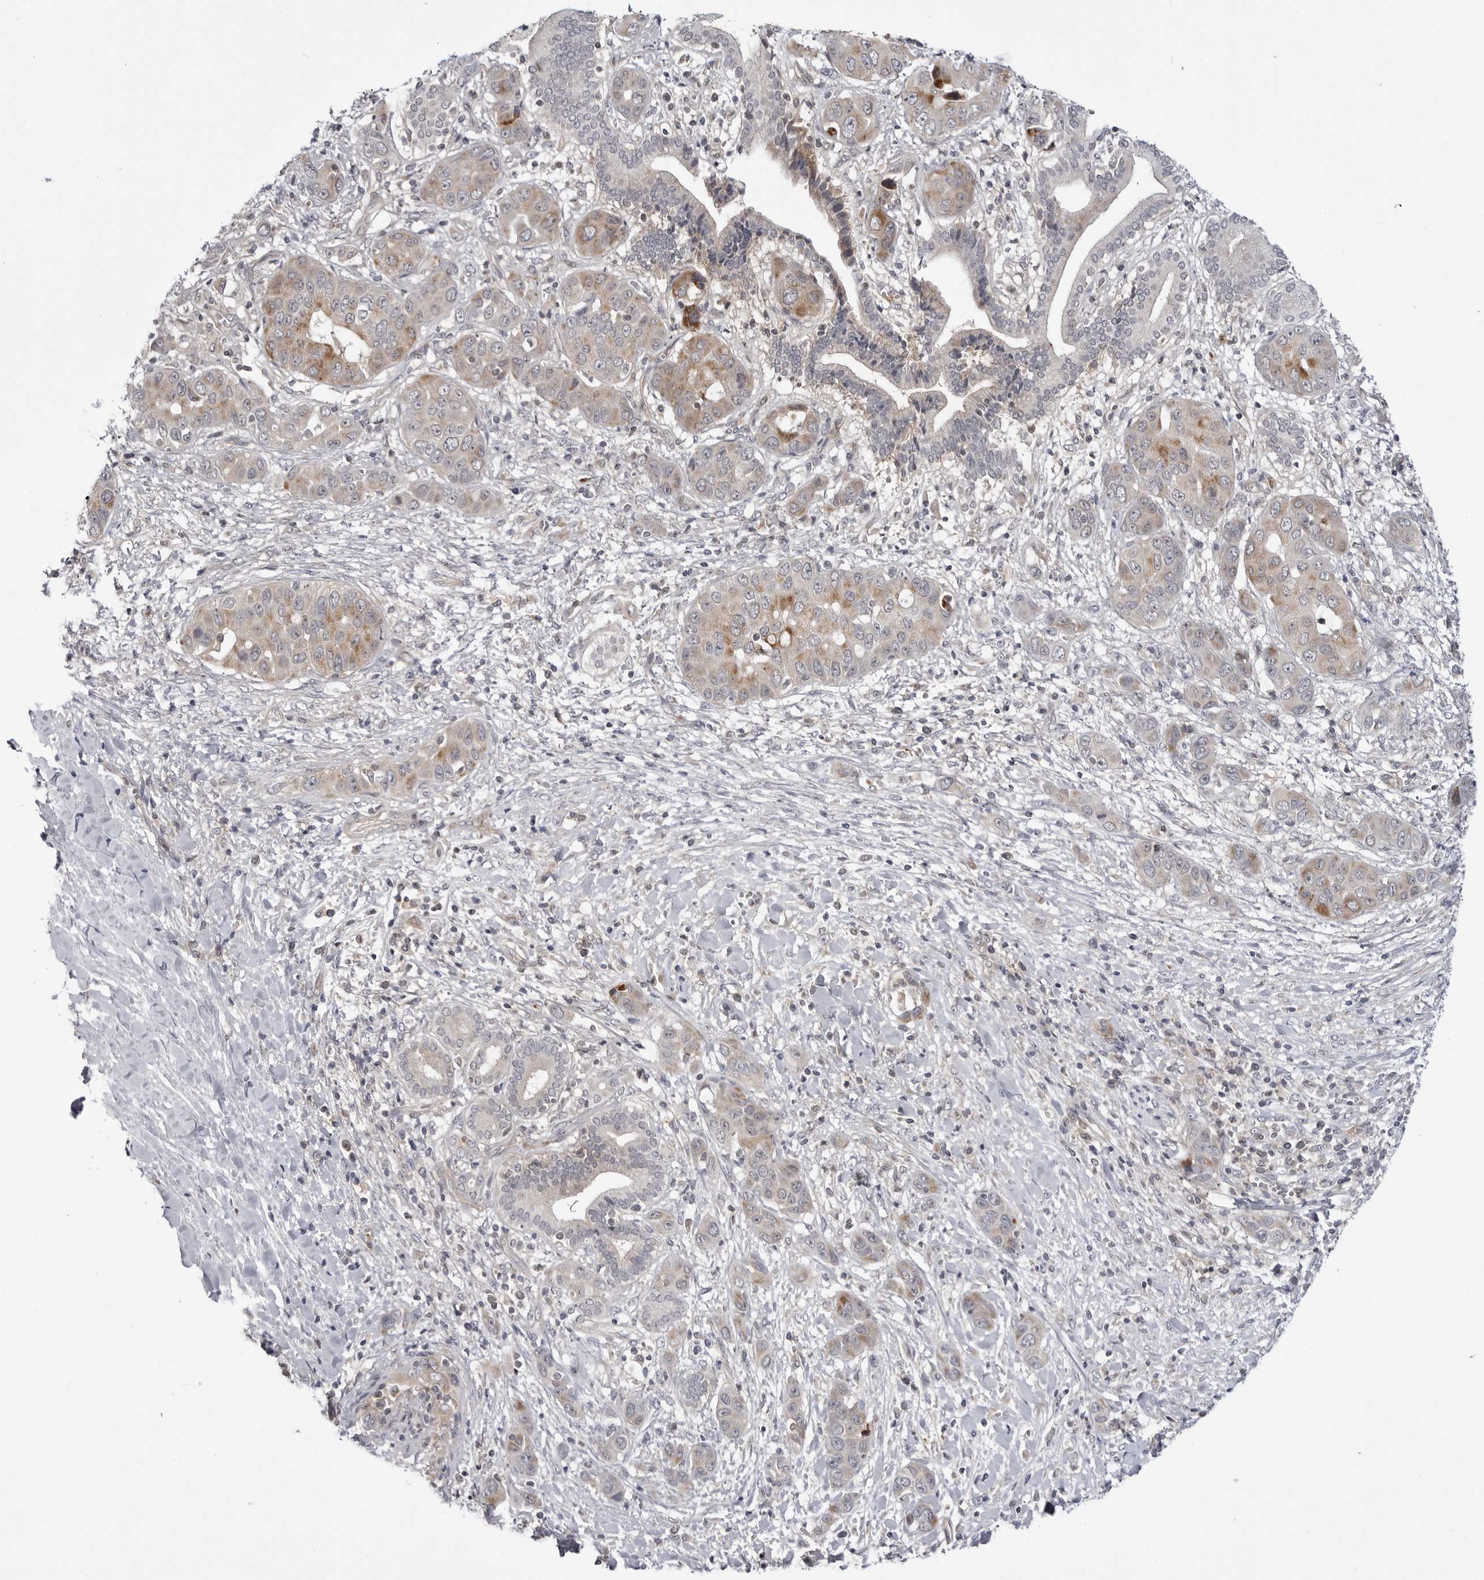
{"staining": {"intensity": "weak", "quantity": "<25%", "location": "cytoplasmic/membranous"}, "tissue": "liver cancer", "cell_type": "Tumor cells", "image_type": "cancer", "snomed": [{"axis": "morphology", "description": "Cholangiocarcinoma"}, {"axis": "topography", "description": "Liver"}], "caption": "High magnification brightfield microscopy of liver cancer (cholangiocarcinoma) stained with DAB (brown) and counterstained with hematoxylin (blue): tumor cells show no significant positivity. (DAB immunohistochemistry, high magnification).", "gene": "CCDC18", "patient": {"sex": "female", "age": 52}}